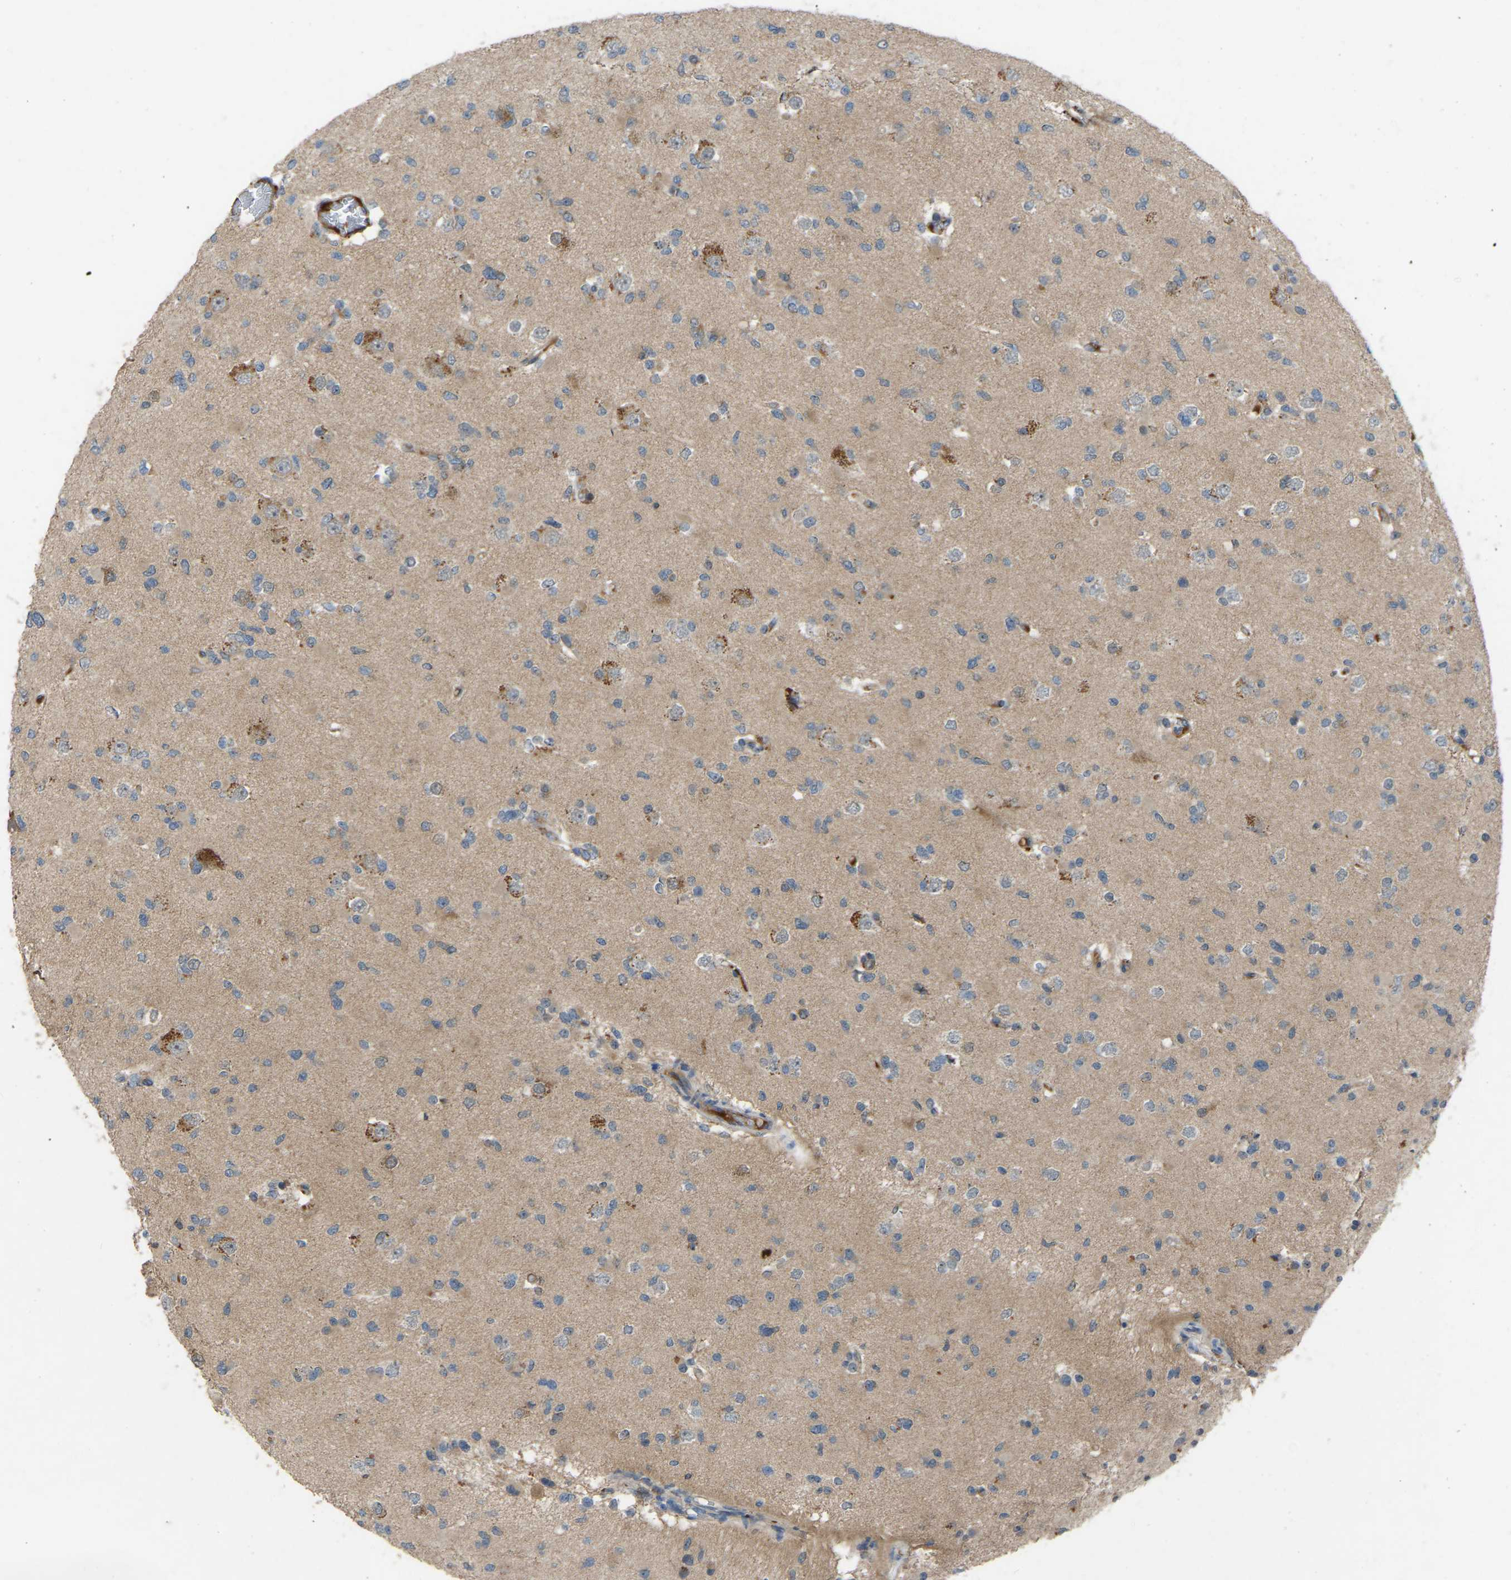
{"staining": {"intensity": "weak", "quantity": "25%-75%", "location": "cytoplasmic/membranous"}, "tissue": "glioma", "cell_type": "Tumor cells", "image_type": "cancer", "snomed": [{"axis": "morphology", "description": "Glioma, malignant, Low grade"}, {"axis": "topography", "description": "Brain"}], "caption": "Glioma stained with DAB (3,3'-diaminobenzidine) immunohistochemistry (IHC) demonstrates low levels of weak cytoplasmic/membranous expression in about 25%-75% of tumor cells.", "gene": "FHIT", "patient": {"sex": "female", "age": 22}}